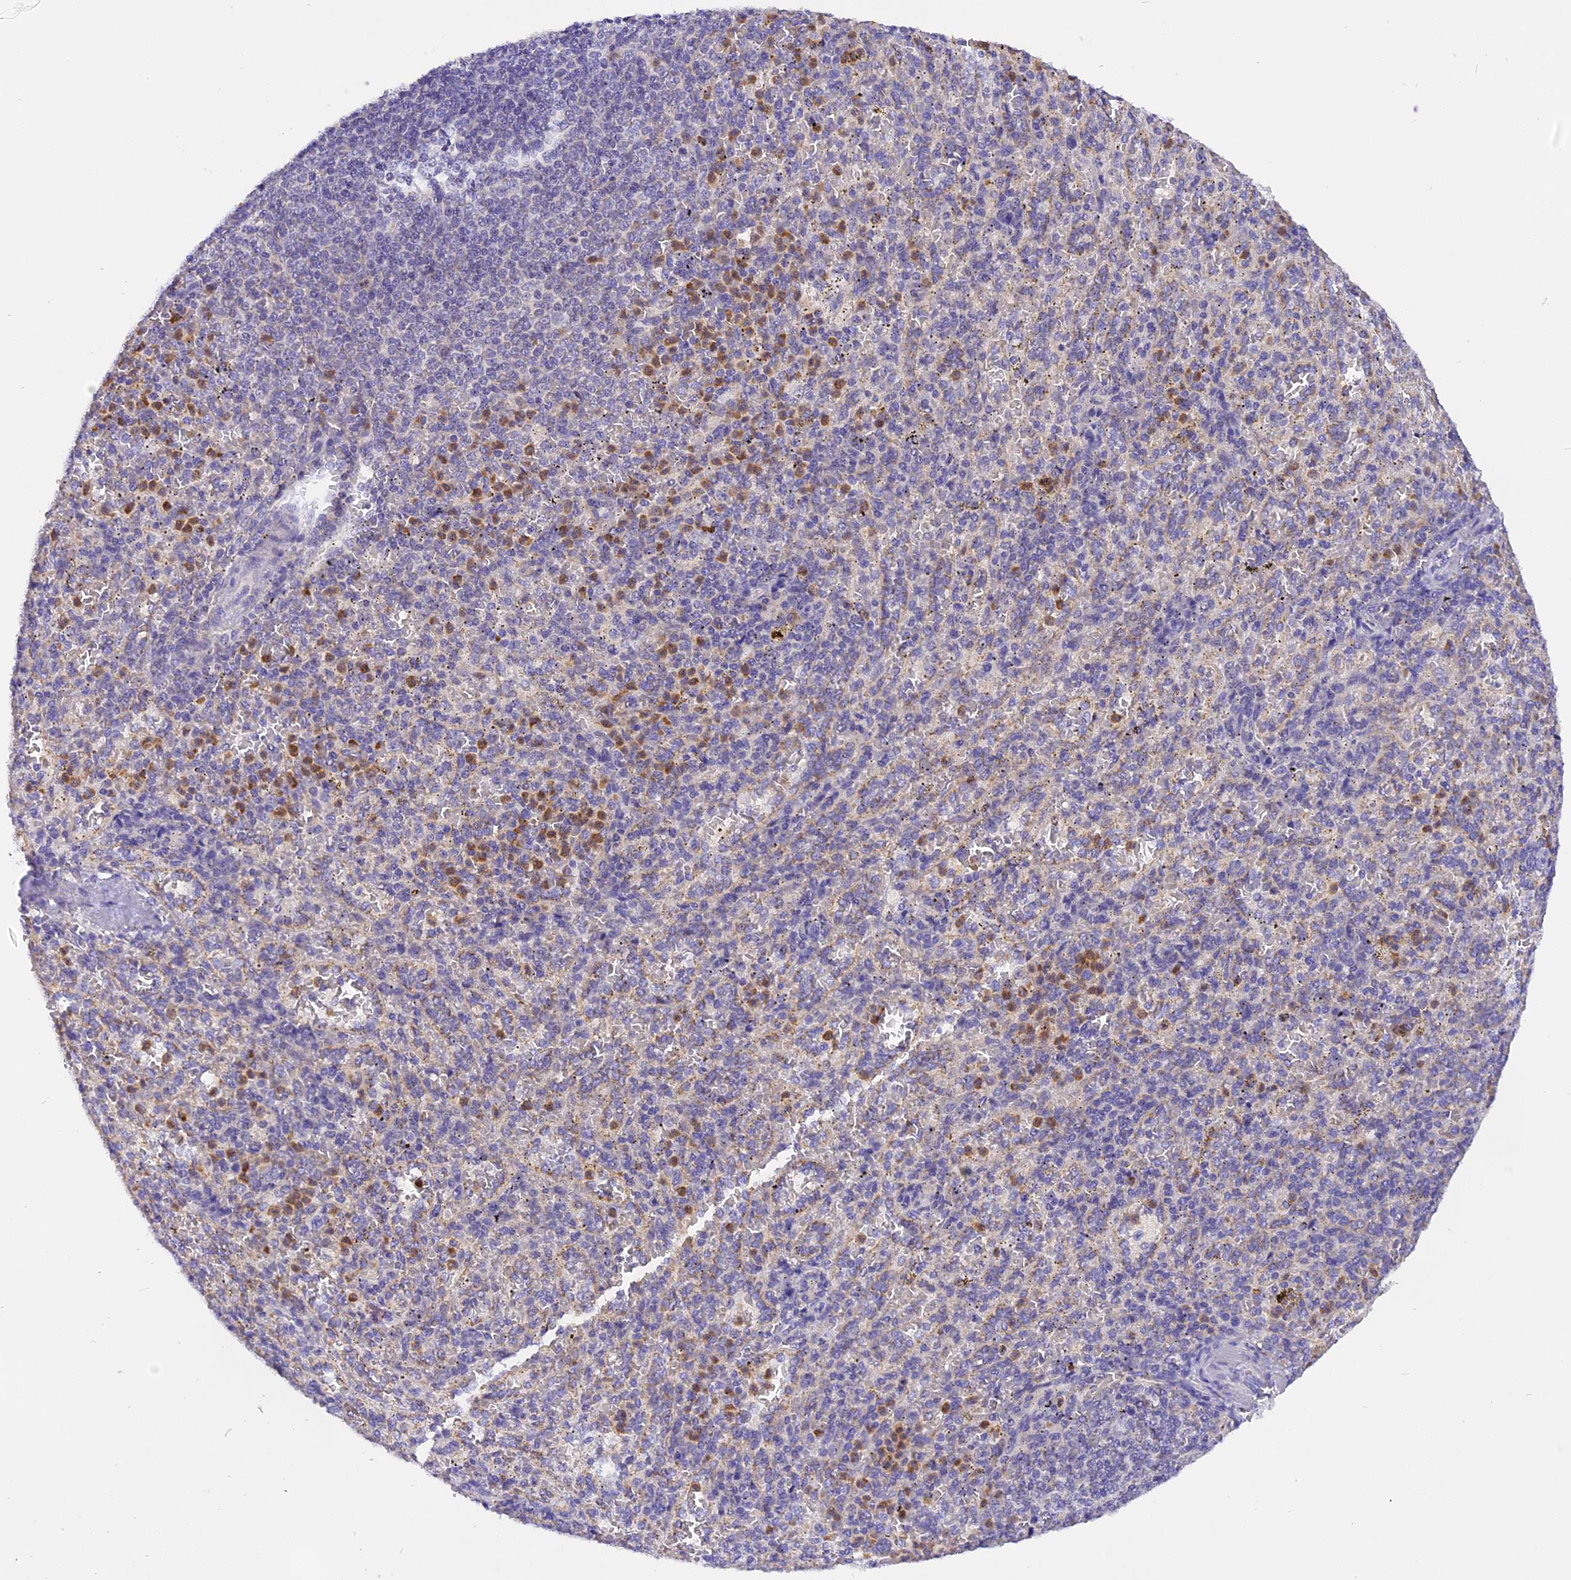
{"staining": {"intensity": "moderate", "quantity": "<25%", "location": "cytoplasmic/membranous"}, "tissue": "spleen", "cell_type": "Cells in red pulp", "image_type": "normal", "snomed": [{"axis": "morphology", "description": "Normal tissue, NOS"}, {"axis": "topography", "description": "Spleen"}], "caption": "An image of human spleen stained for a protein displays moderate cytoplasmic/membranous brown staining in cells in red pulp. (IHC, brightfield microscopy, high magnification).", "gene": "TRIM3", "patient": {"sex": "female", "age": 21}}